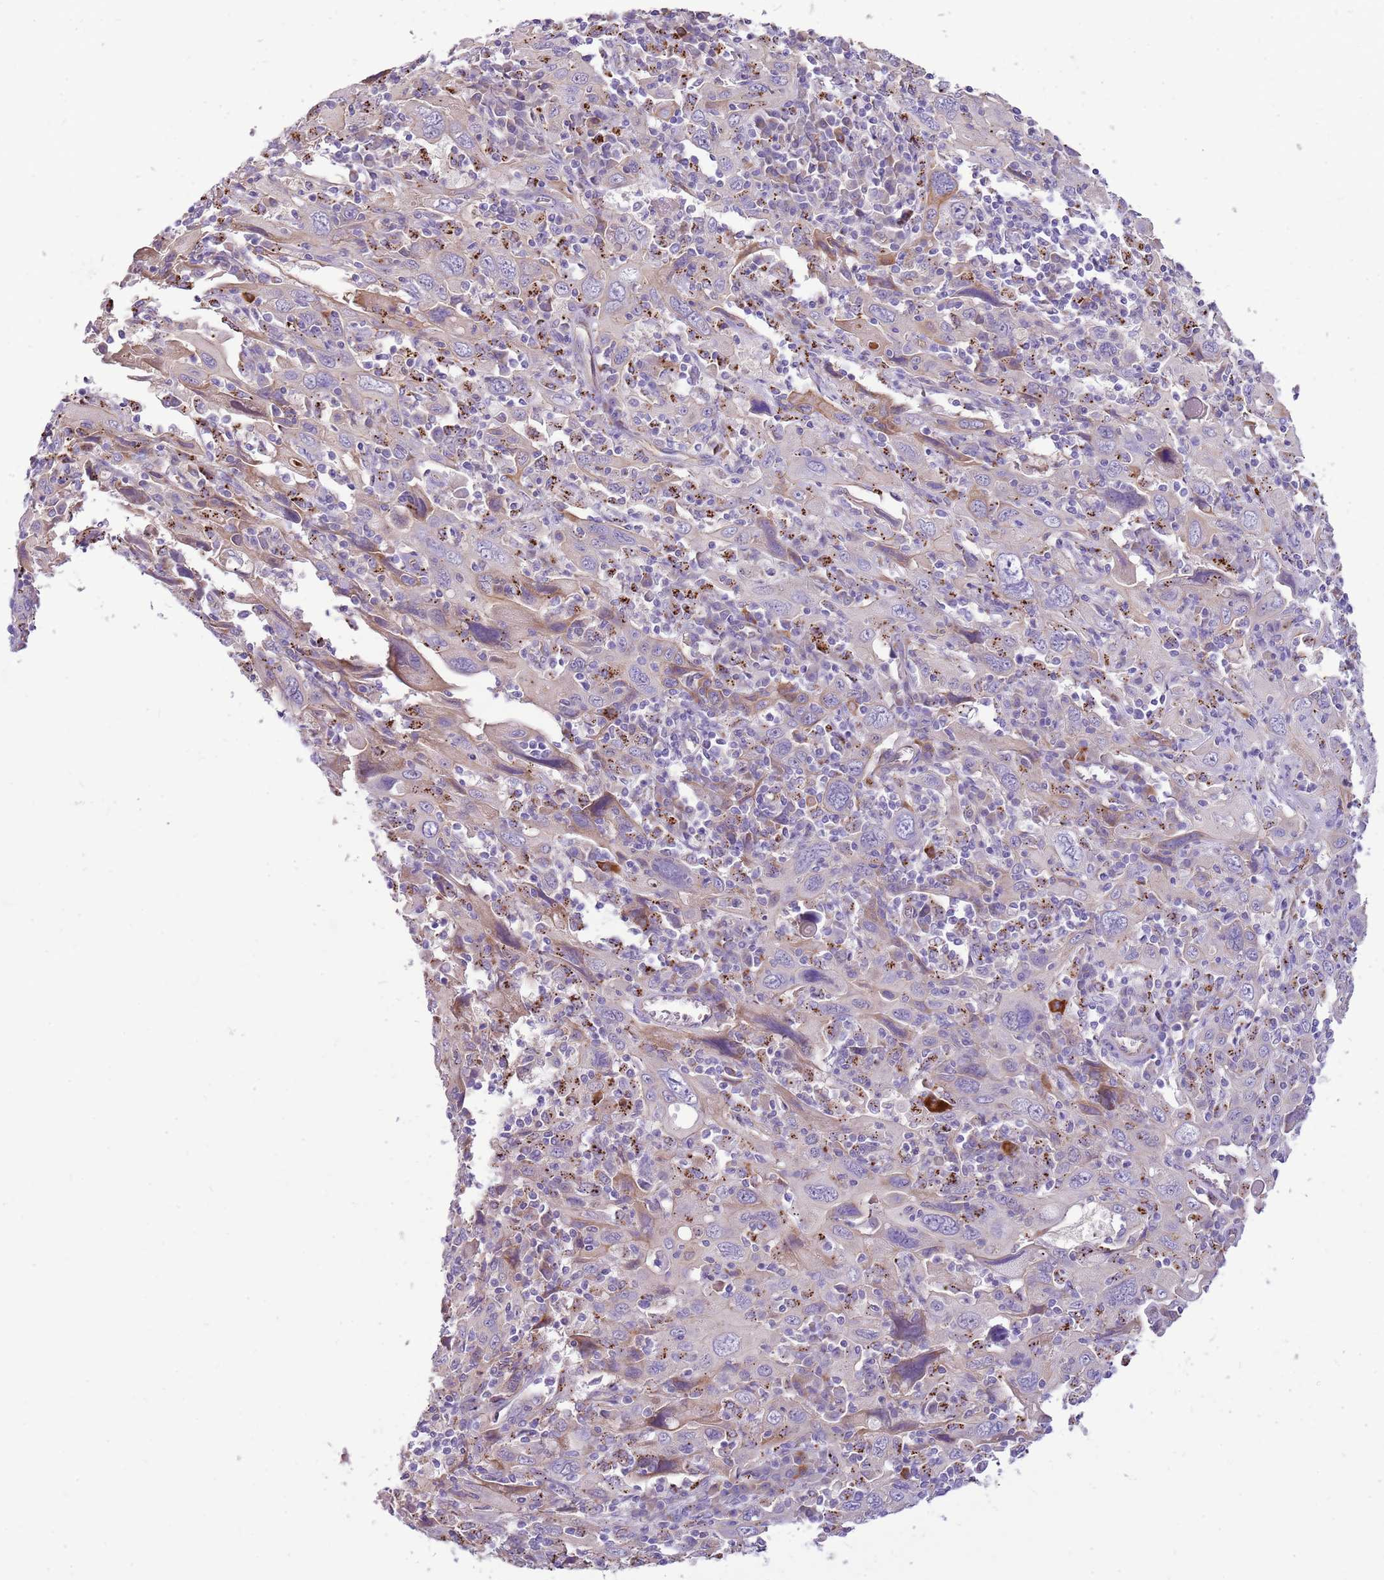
{"staining": {"intensity": "moderate", "quantity": "<25%", "location": "cytoplasmic/membranous"}, "tissue": "cervical cancer", "cell_type": "Tumor cells", "image_type": "cancer", "snomed": [{"axis": "morphology", "description": "Squamous cell carcinoma, NOS"}, {"axis": "topography", "description": "Cervix"}], "caption": "Immunohistochemical staining of human cervical cancer (squamous cell carcinoma) displays low levels of moderate cytoplasmic/membranous staining in approximately <25% of tumor cells.", "gene": "NTN4", "patient": {"sex": "female", "age": 46}}